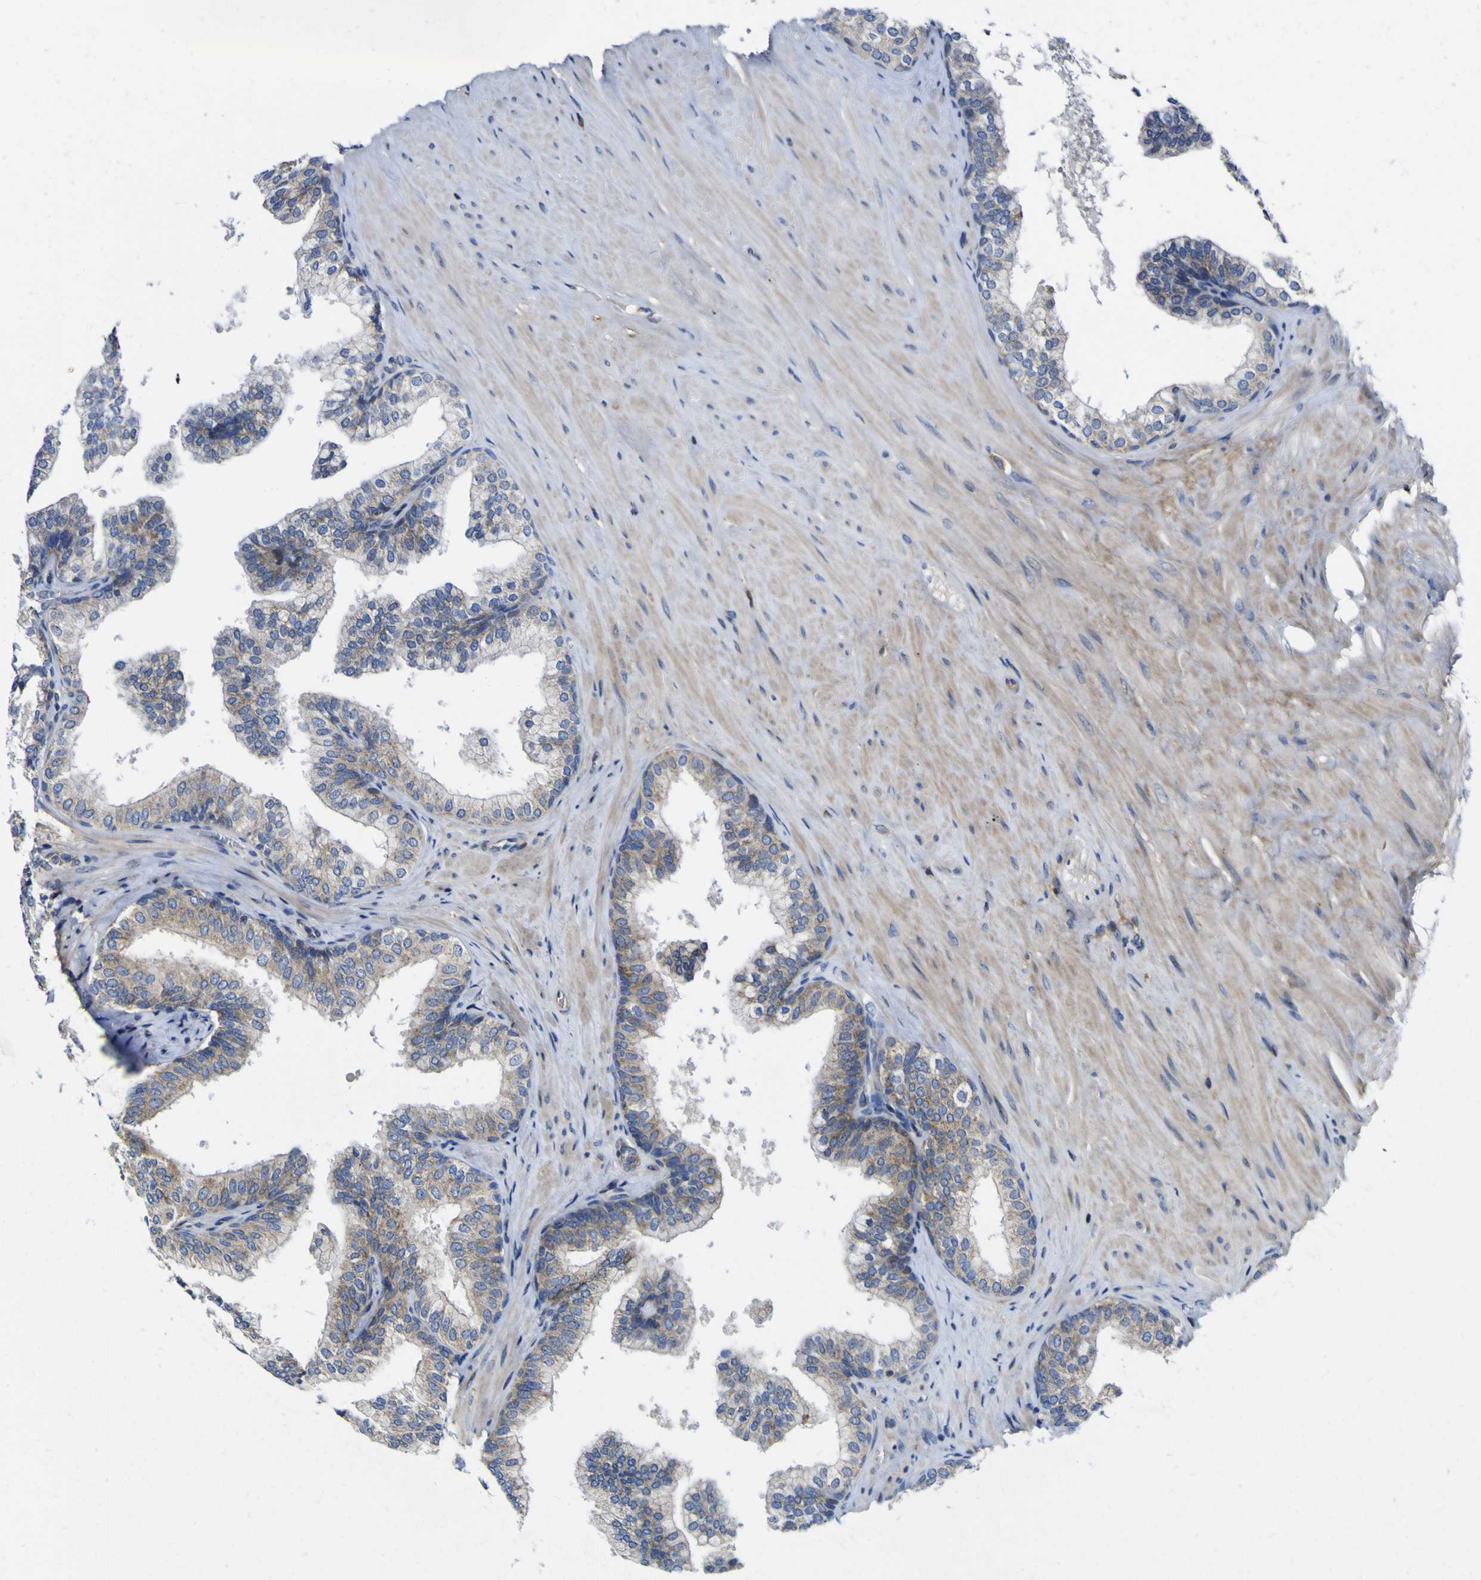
{"staining": {"intensity": "moderate", "quantity": "25%-75%", "location": "cytoplasmic/membranous"}, "tissue": "prostate", "cell_type": "Glandular cells", "image_type": "normal", "snomed": [{"axis": "morphology", "description": "Normal tissue, NOS"}, {"axis": "topography", "description": "Prostate"}], "caption": "DAB (3,3'-diaminobenzidine) immunohistochemical staining of benign human prostate shows moderate cytoplasmic/membranous protein expression in about 25%-75% of glandular cells. The staining is performed using DAB (3,3'-diaminobenzidine) brown chromogen to label protein expression. The nuclei are counter-stained blue using hematoxylin.", "gene": "CCDC90B", "patient": {"sex": "male", "age": 60}}